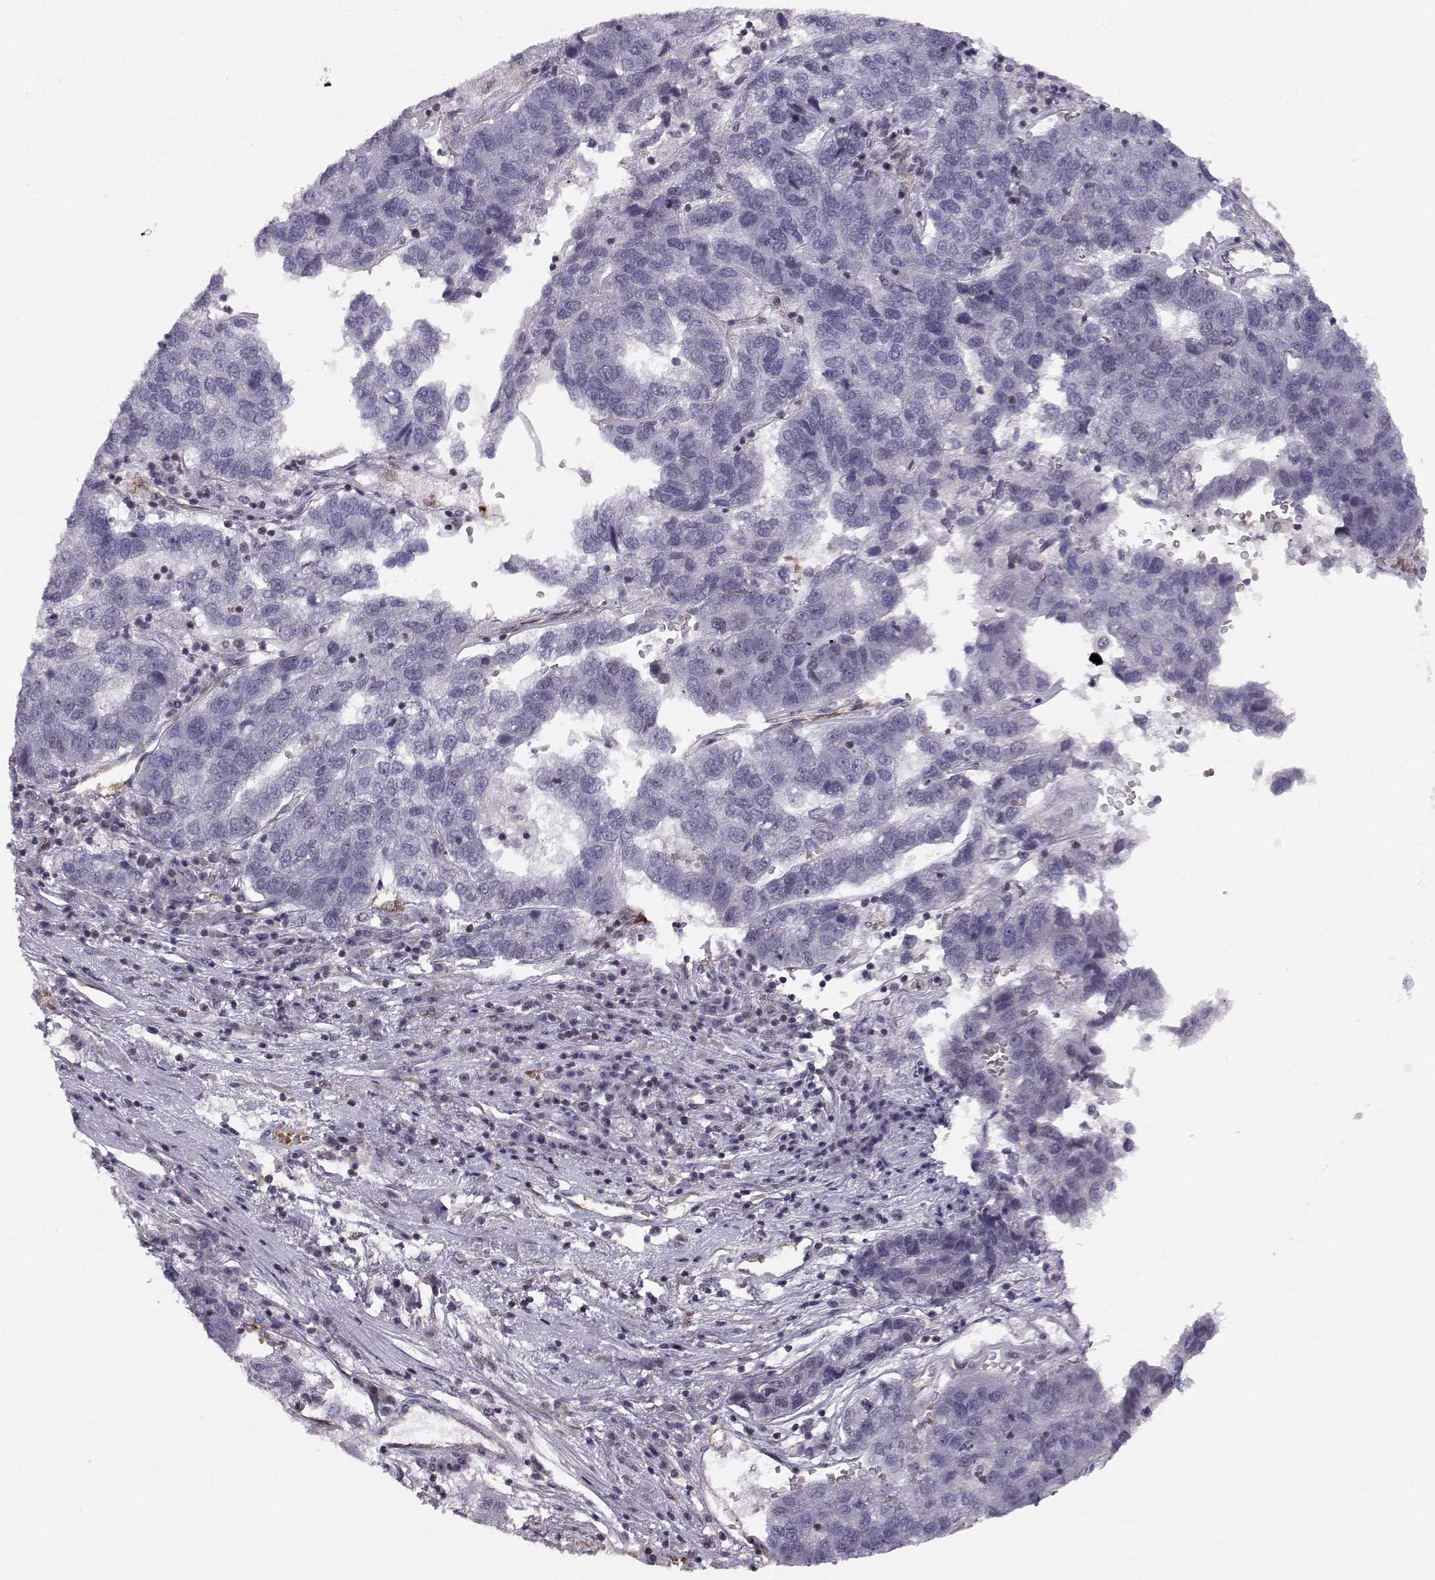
{"staining": {"intensity": "negative", "quantity": "none", "location": "none"}, "tissue": "pancreatic cancer", "cell_type": "Tumor cells", "image_type": "cancer", "snomed": [{"axis": "morphology", "description": "Adenocarcinoma, NOS"}, {"axis": "topography", "description": "Pancreas"}], "caption": "IHC image of human adenocarcinoma (pancreatic) stained for a protein (brown), which shows no expression in tumor cells. (Brightfield microscopy of DAB immunohistochemistry at high magnification).", "gene": "KIF13B", "patient": {"sex": "female", "age": 61}}